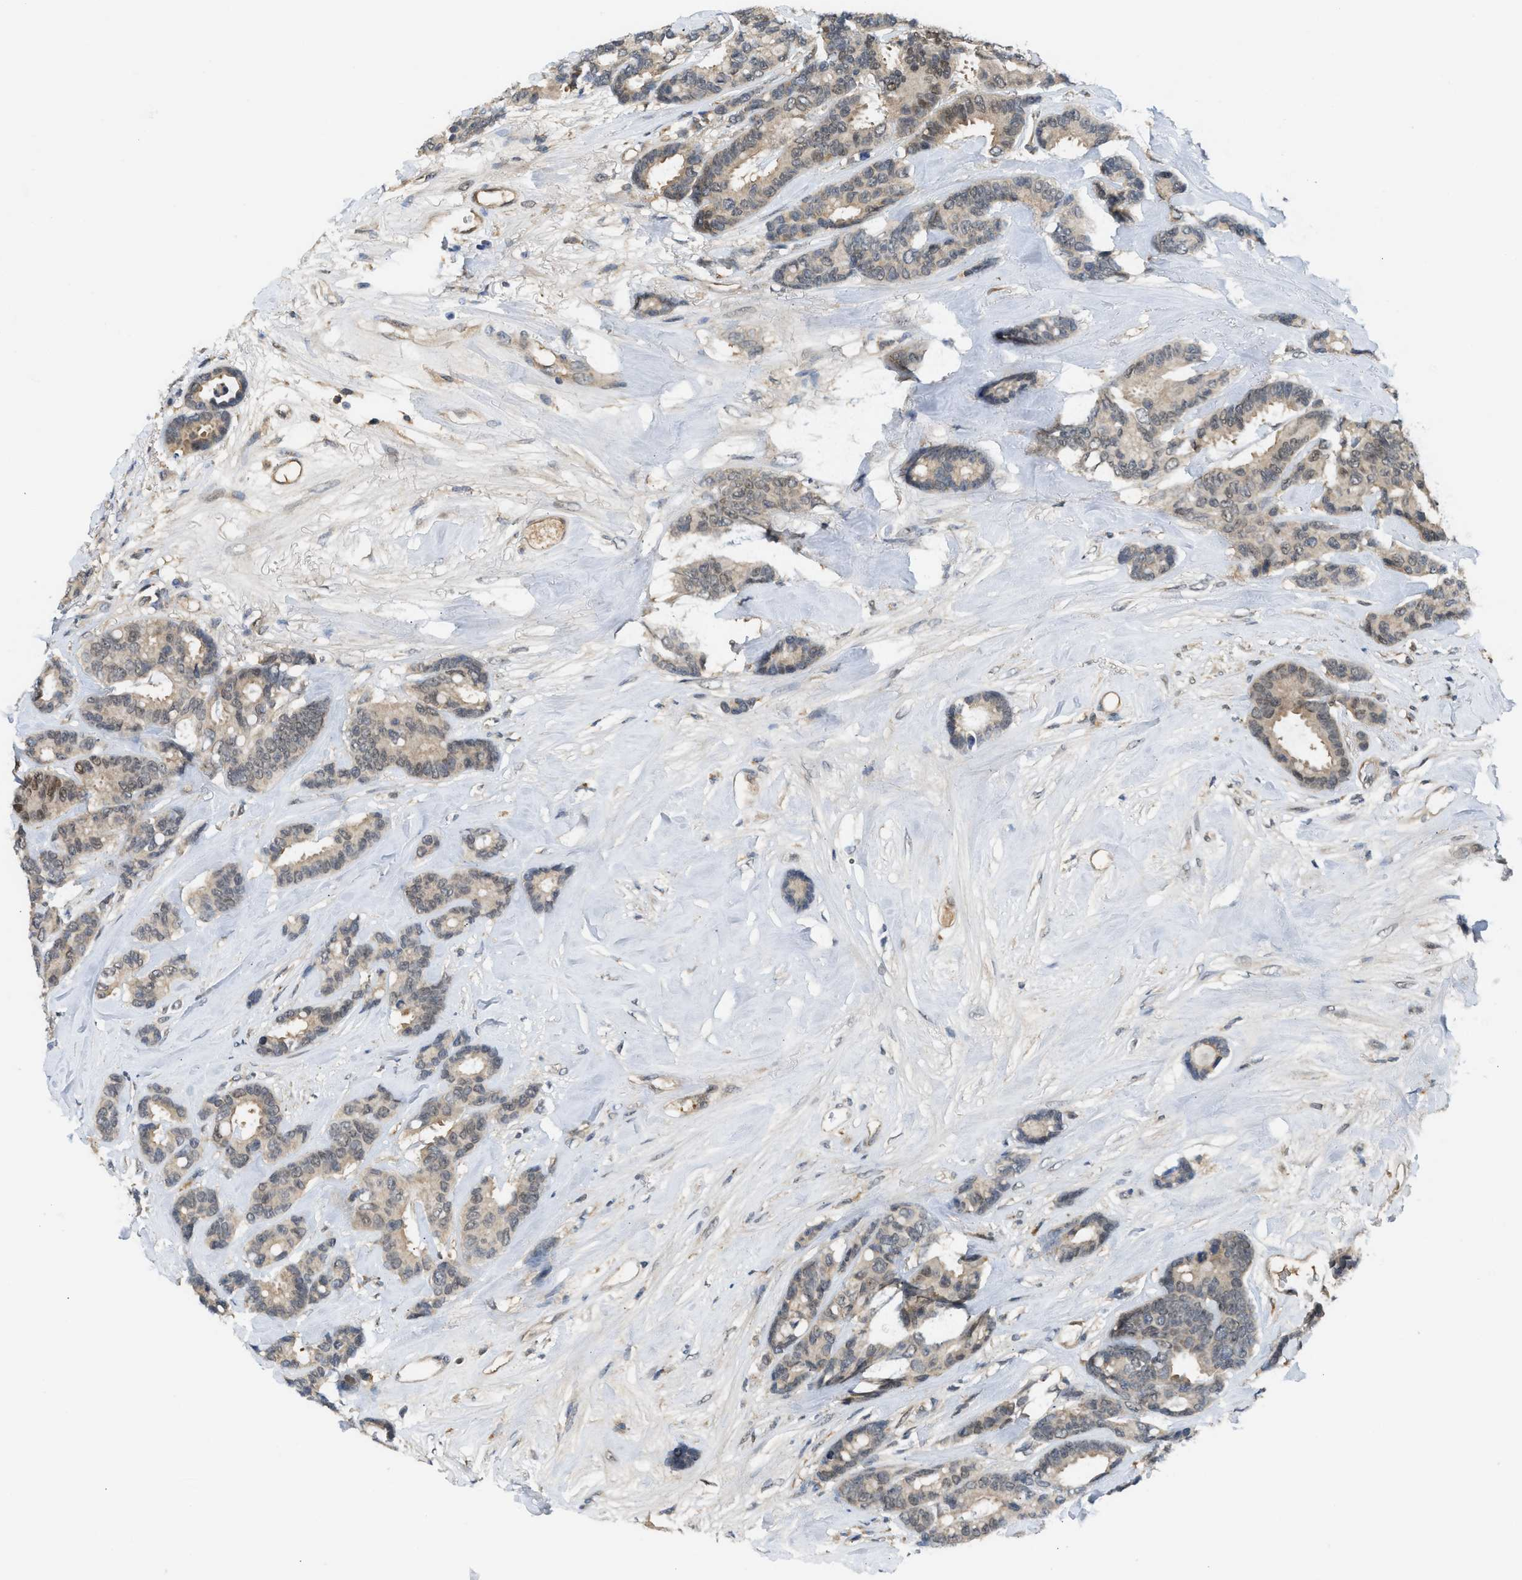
{"staining": {"intensity": "weak", "quantity": "<25%", "location": "cytoplasmic/membranous,nuclear"}, "tissue": "breast cancer", "cell_type": "Tumor cells", "image_type": "cancer", "snomed": [{"axis": "morphology", "description": "Duct carcinoma"}, {"axis": "topography", "description": "Breast"}], "caption": "Human breast cancer (invasive ductal carcinoma) stained for a protein using IHC shows no staining in tumor cells.", "gene": "ZNF251", "patient": {"sex": "female", "age": 87}}